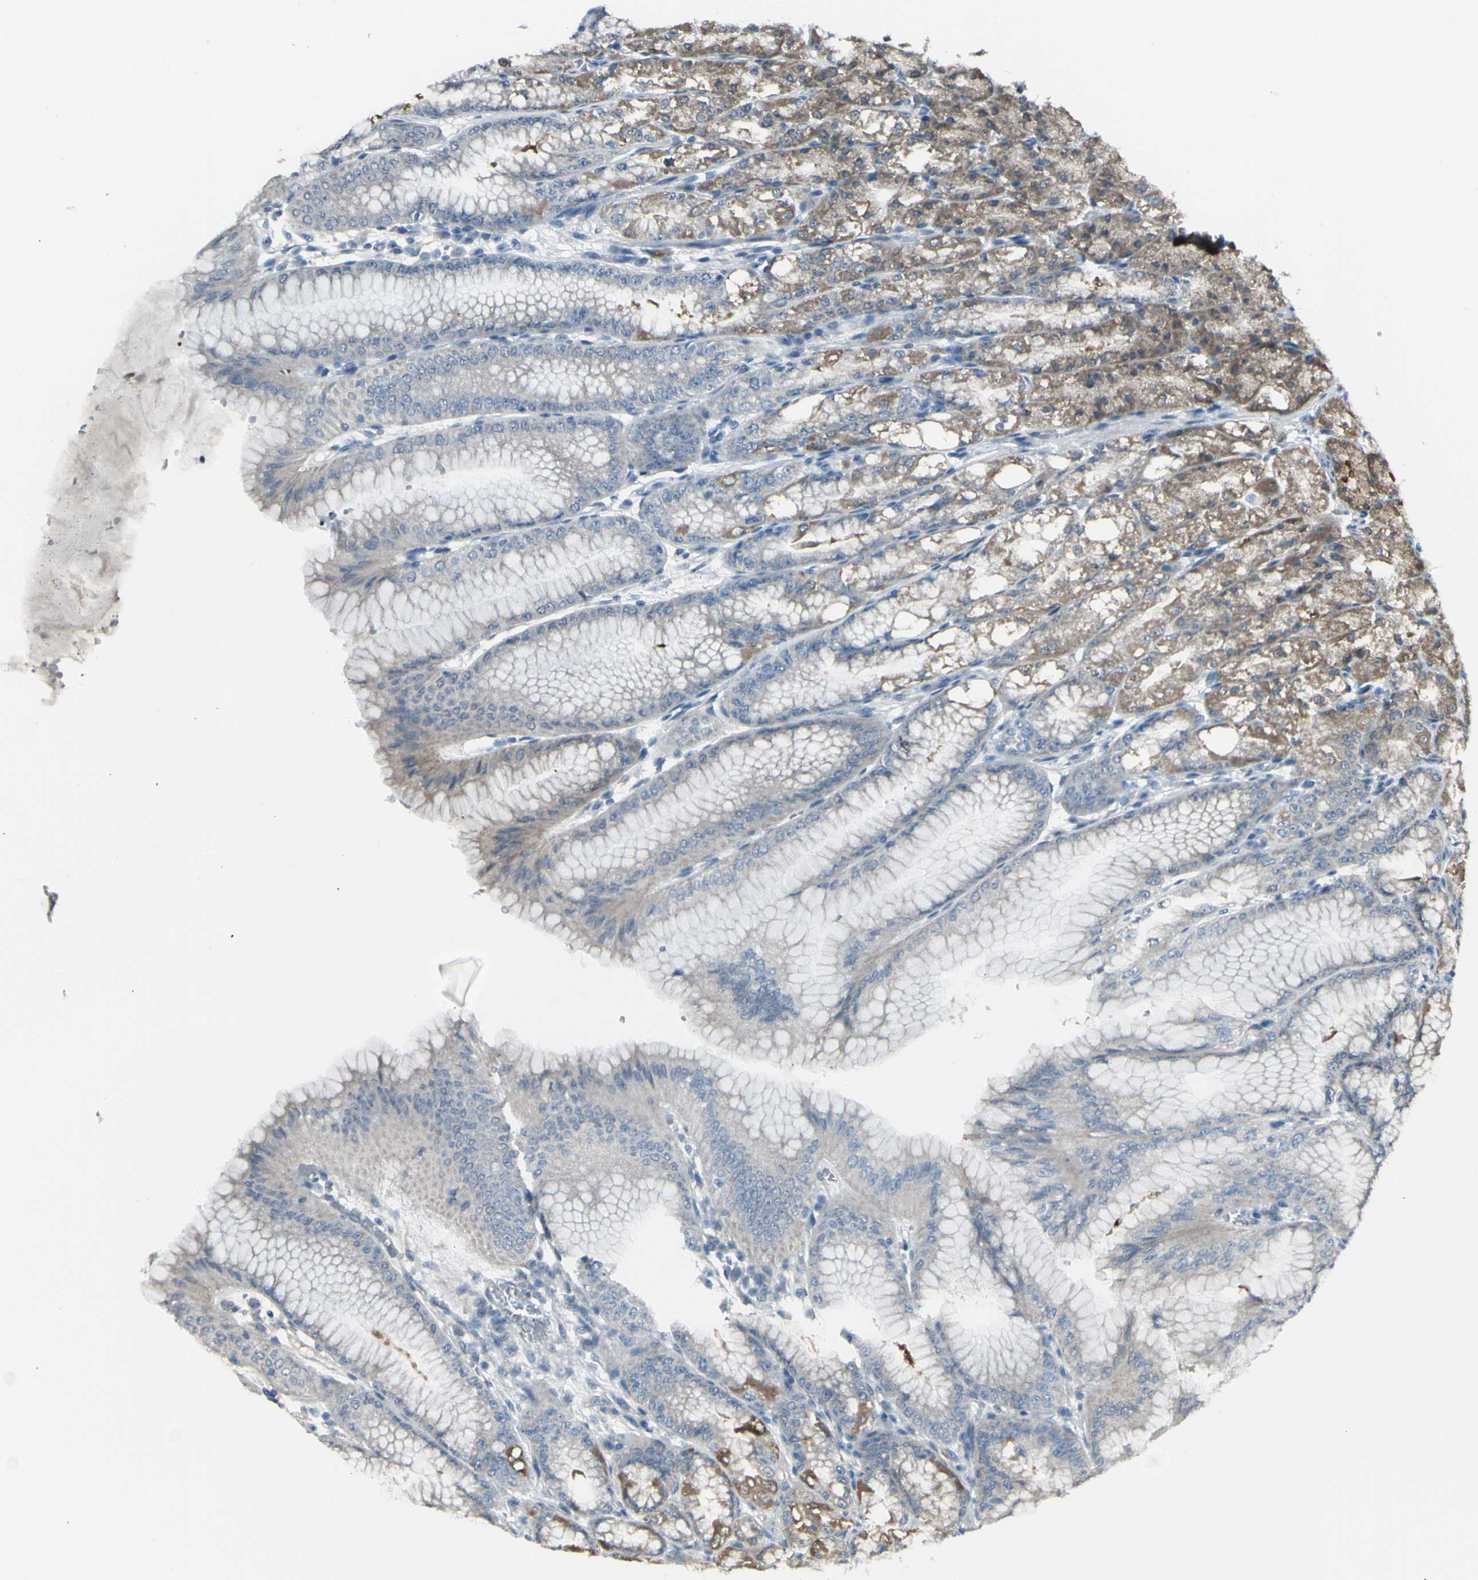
{"staining": {"intensity": "moderate", "quantity": "25%-75%", "location": "cytoplasmic/membranous"}, "tissue": "stomach", "cell_type": "Glandular cells", "image_type": "normal", "snomed": [{"axis": "morphology", "description": "Normal tissue, NOS"}, {"axis": "topography", "description": "Stomach, lower"}], "caption": "Immunohistochemistry (IHC) photomicrograph of normal human stomach stained for a protein (brown), which demonstrates medium levels of moderate cytoplasmic/membranous positivity in approximately 25%-75% of glandular cells.", "gene": "NAXD", "patient": {"sex": "male", "age": 71}}